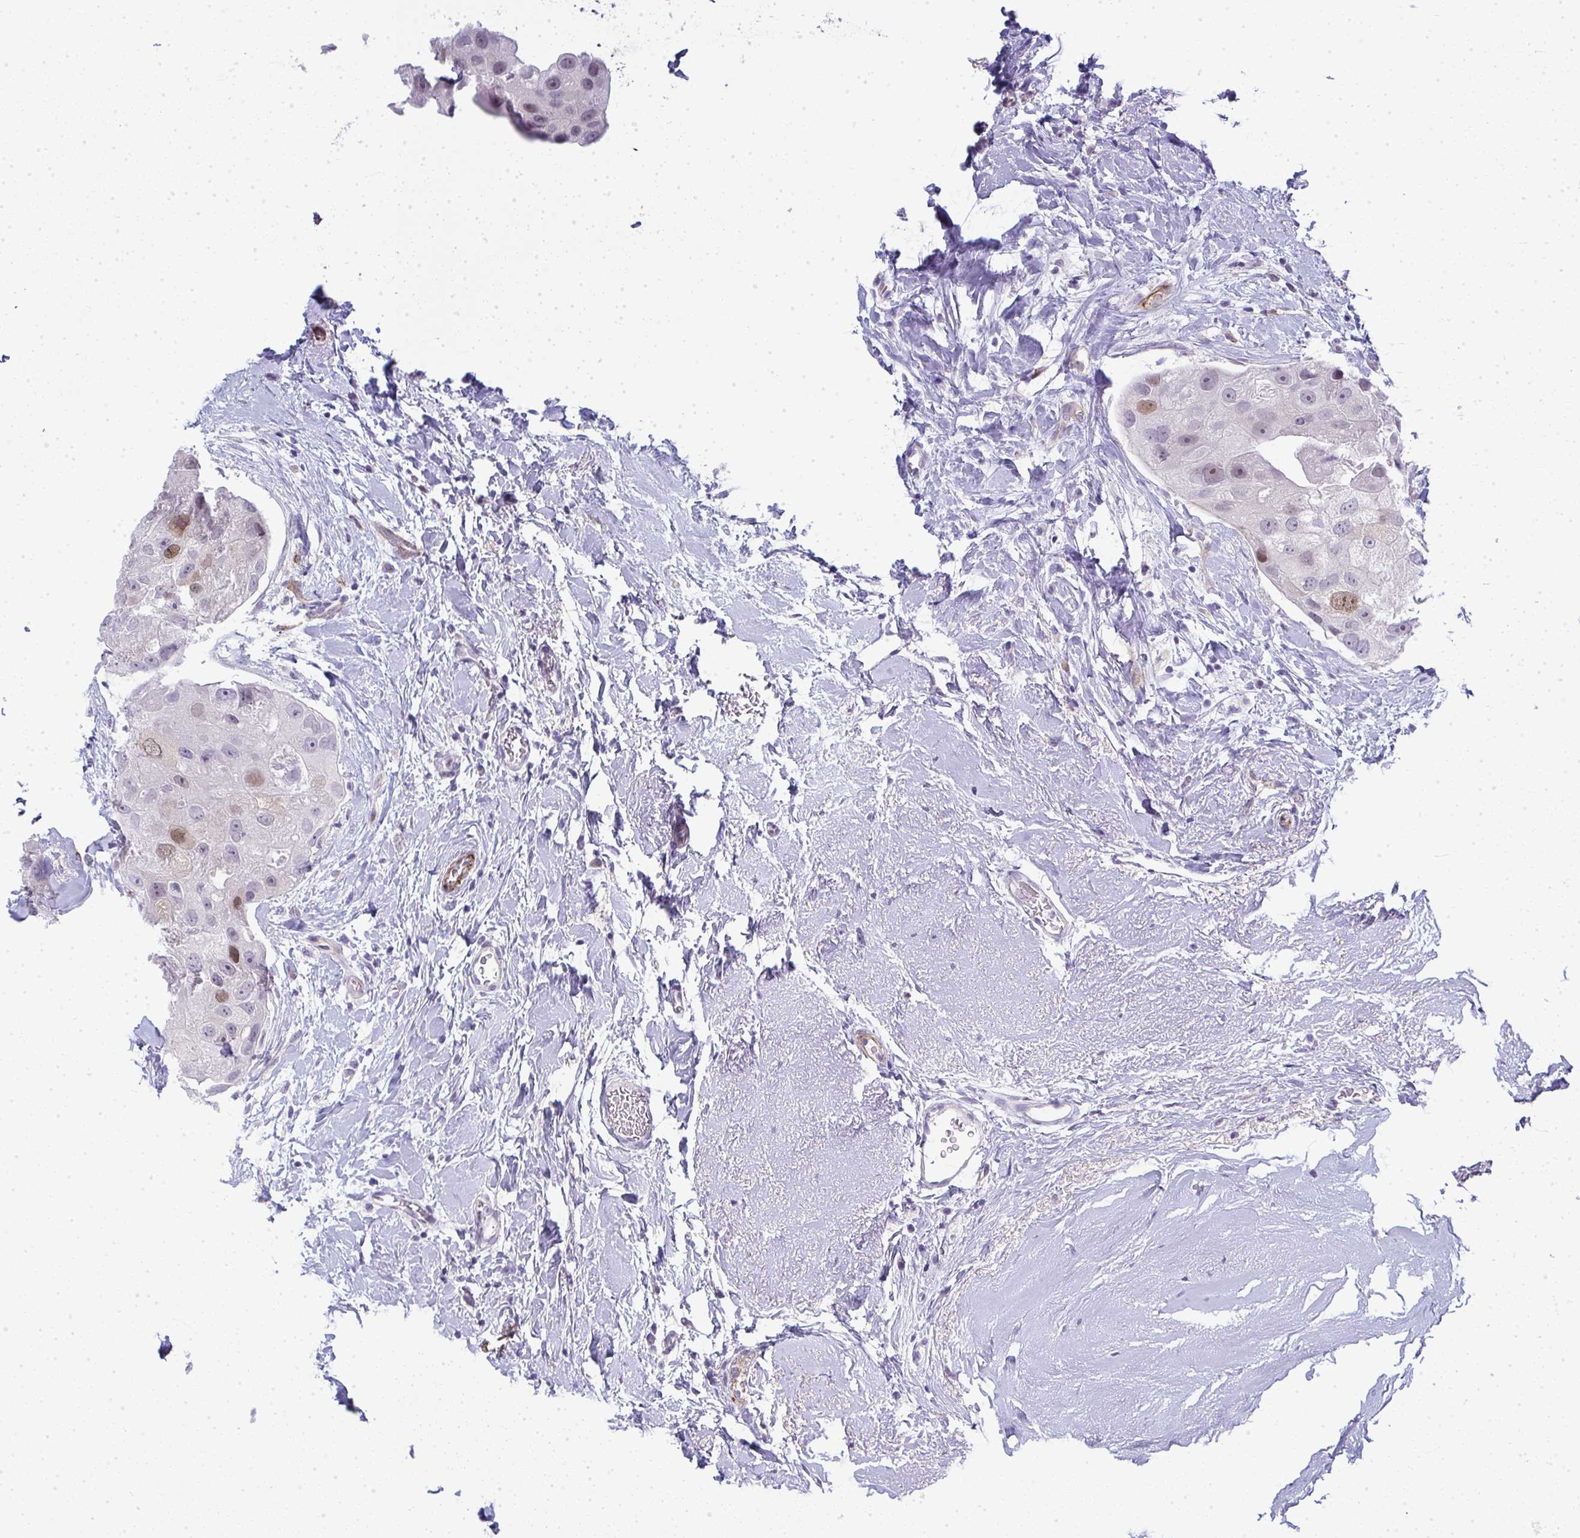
{"staining": {"intensity": "weak", "quantity": "<25%", "location": "cytoplasmic/membranous,nuclear"}, "tissue": "breast cancer", "cell_type": "Tumor cells", "image_type": "cancer", "snomed": [{"axis": "morphology", "description": "Duct carcinoma"}, {"axis": "topography", "description": "Breast"}], "caption": "The IHC micrograph has no significant staining in tumor cells of infiltrating ductal carcinoma (breast) tissue.", "gene": "UBE2S", "patient": {"sex": "female", "age": 43}}